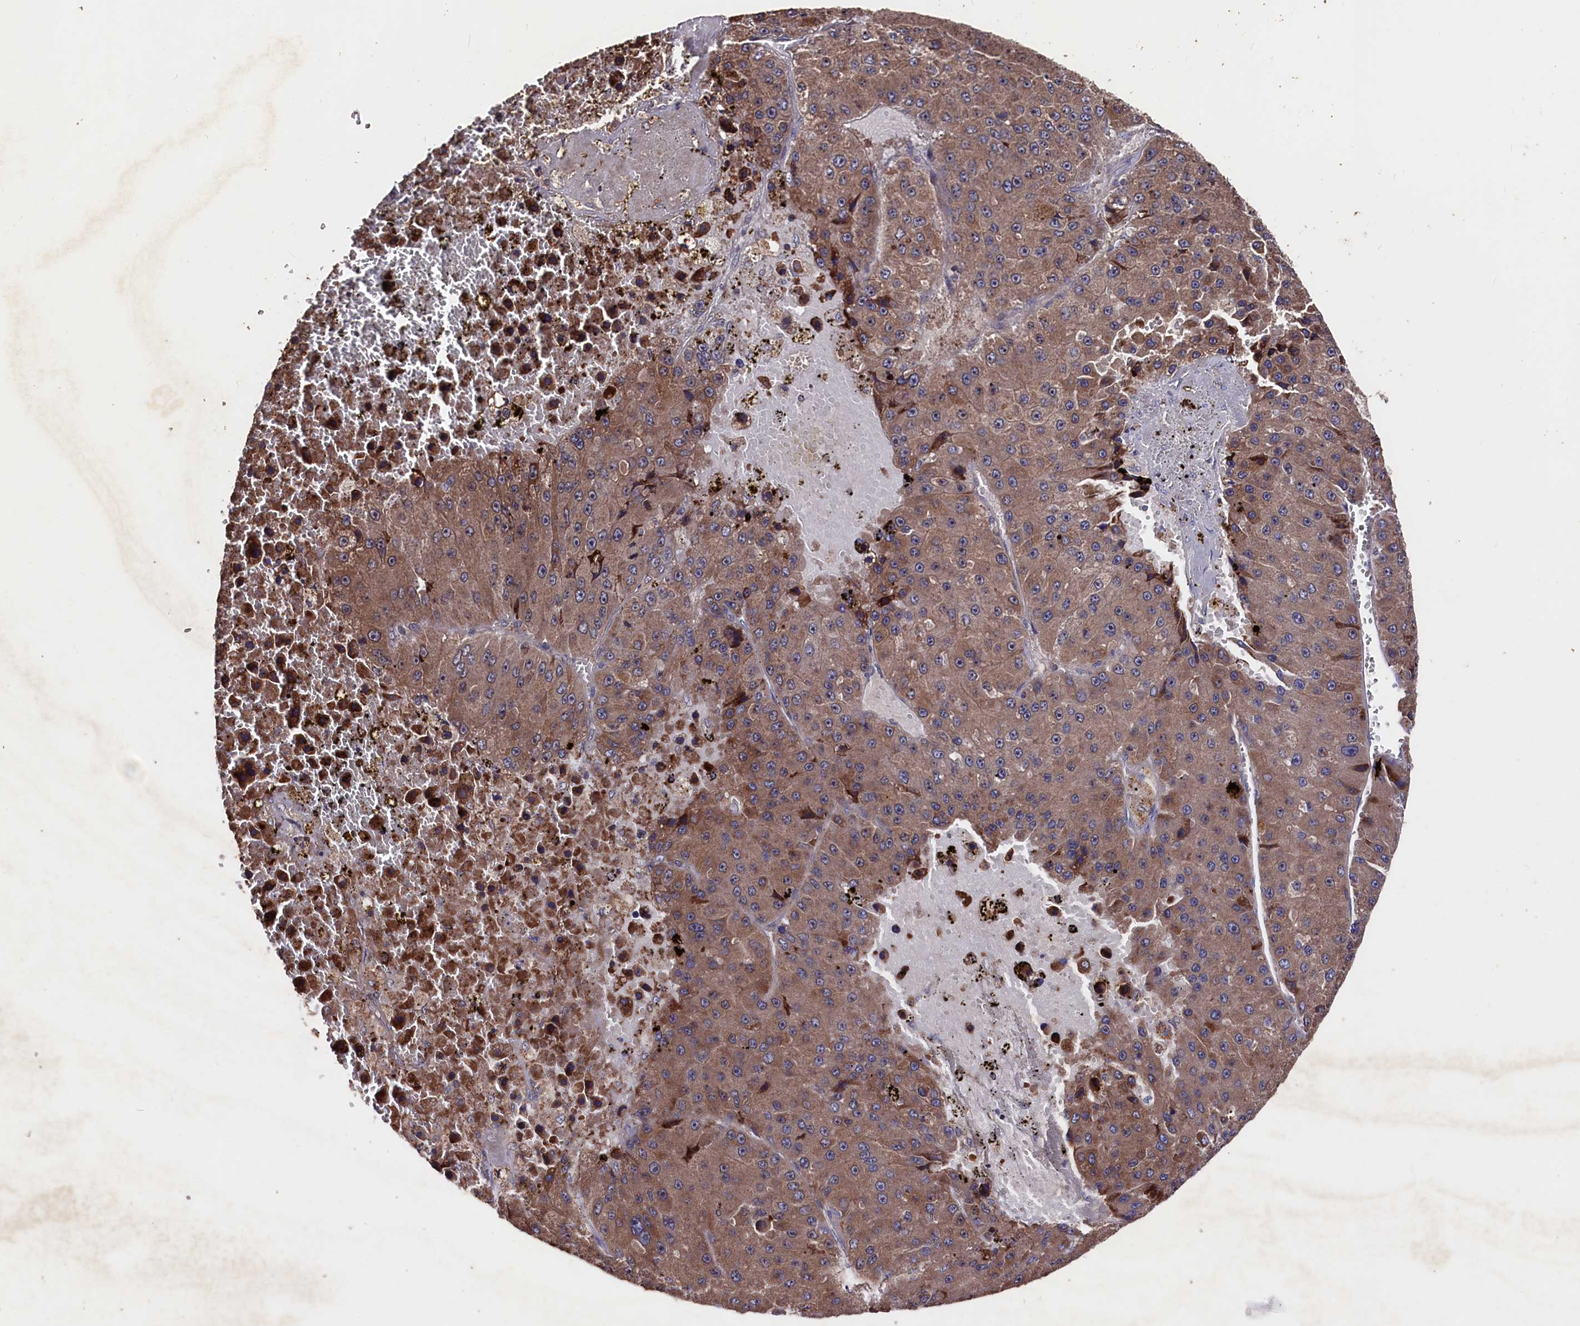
{"staining": {"intensity": "moderate", "quantity": ">75%", "location": "cytoplasmic/membranous"}, "tissue": "liver cancer", "cell_type": "Tumor cells", "image_type": "cancer", "snomed": [{"axis": "morphology", "description": "Carcinoma, Hepatocellular, NOS"}, {"axis": "topography", "description": "Liver"}], "caption": "This is an image of IHC staining of liver cancer, which shows moderate expression in the cytoplasmic/membranous of tumor cells.", "gene": "MYO1H", "patient": {"sex": "female", "age": 73}}